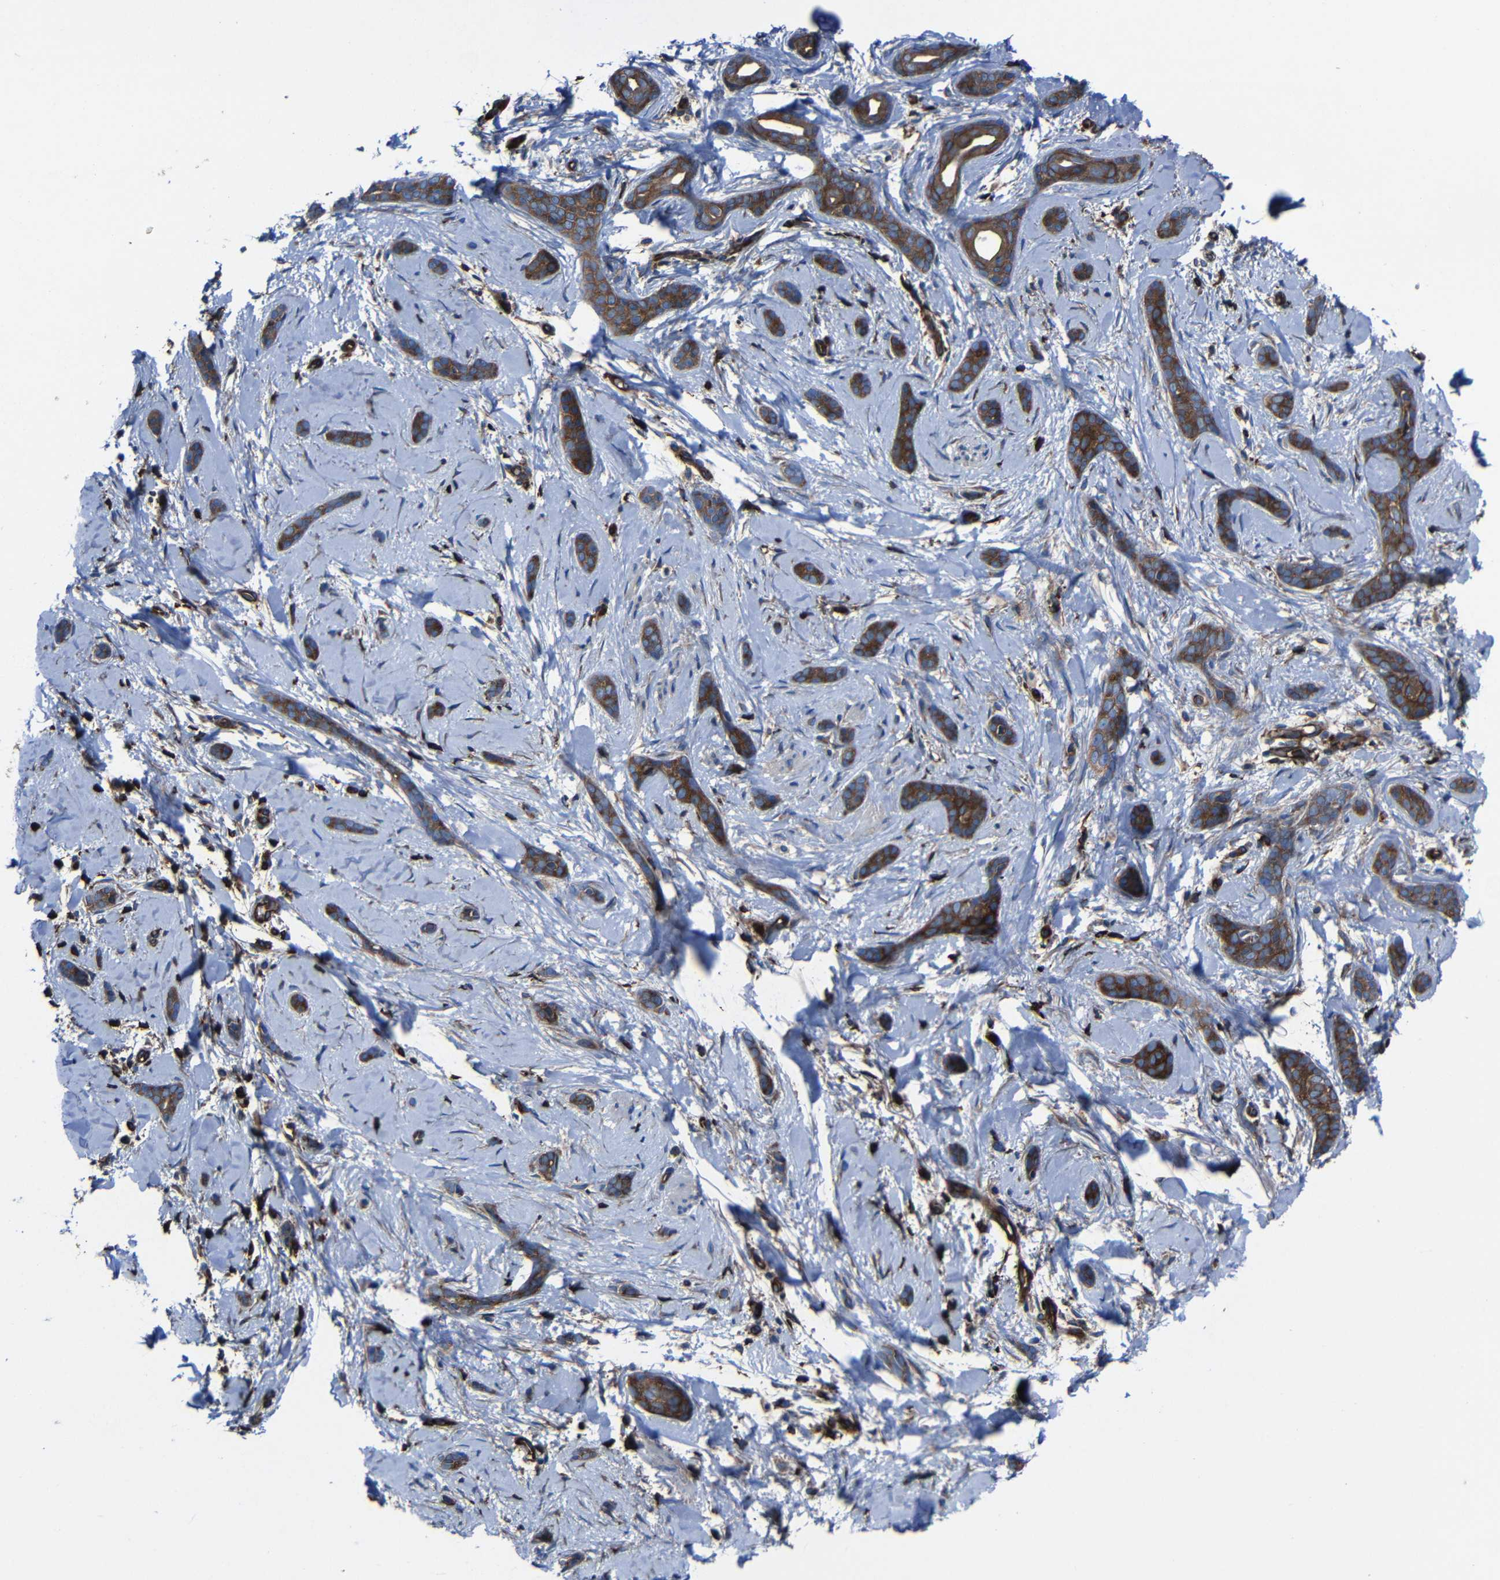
{"staining": {"intensity": "strong", "quantity": ">75%", "location": "cytoplasmic/membranous"}, "tissue": "skin cancer", "cell_type": "Tumor cells", "image_type": "cancer", "snomed": [{"axis": "morphology", "description": "Basal cell carcinoma"}, {"axis": "morphology", "description": "Adnexal tumor, benign"}, {"axis": "topography", "description": "Skin"}], "caption": "Human basal cell carcinoma (skin) stained for a protein (brown) exhibits strong cytoplasmic/membranous positive expression in about >75% of tumor cells.", "gene": "ARHGEF1", "patient": {"sex": "female", "age": 42}}